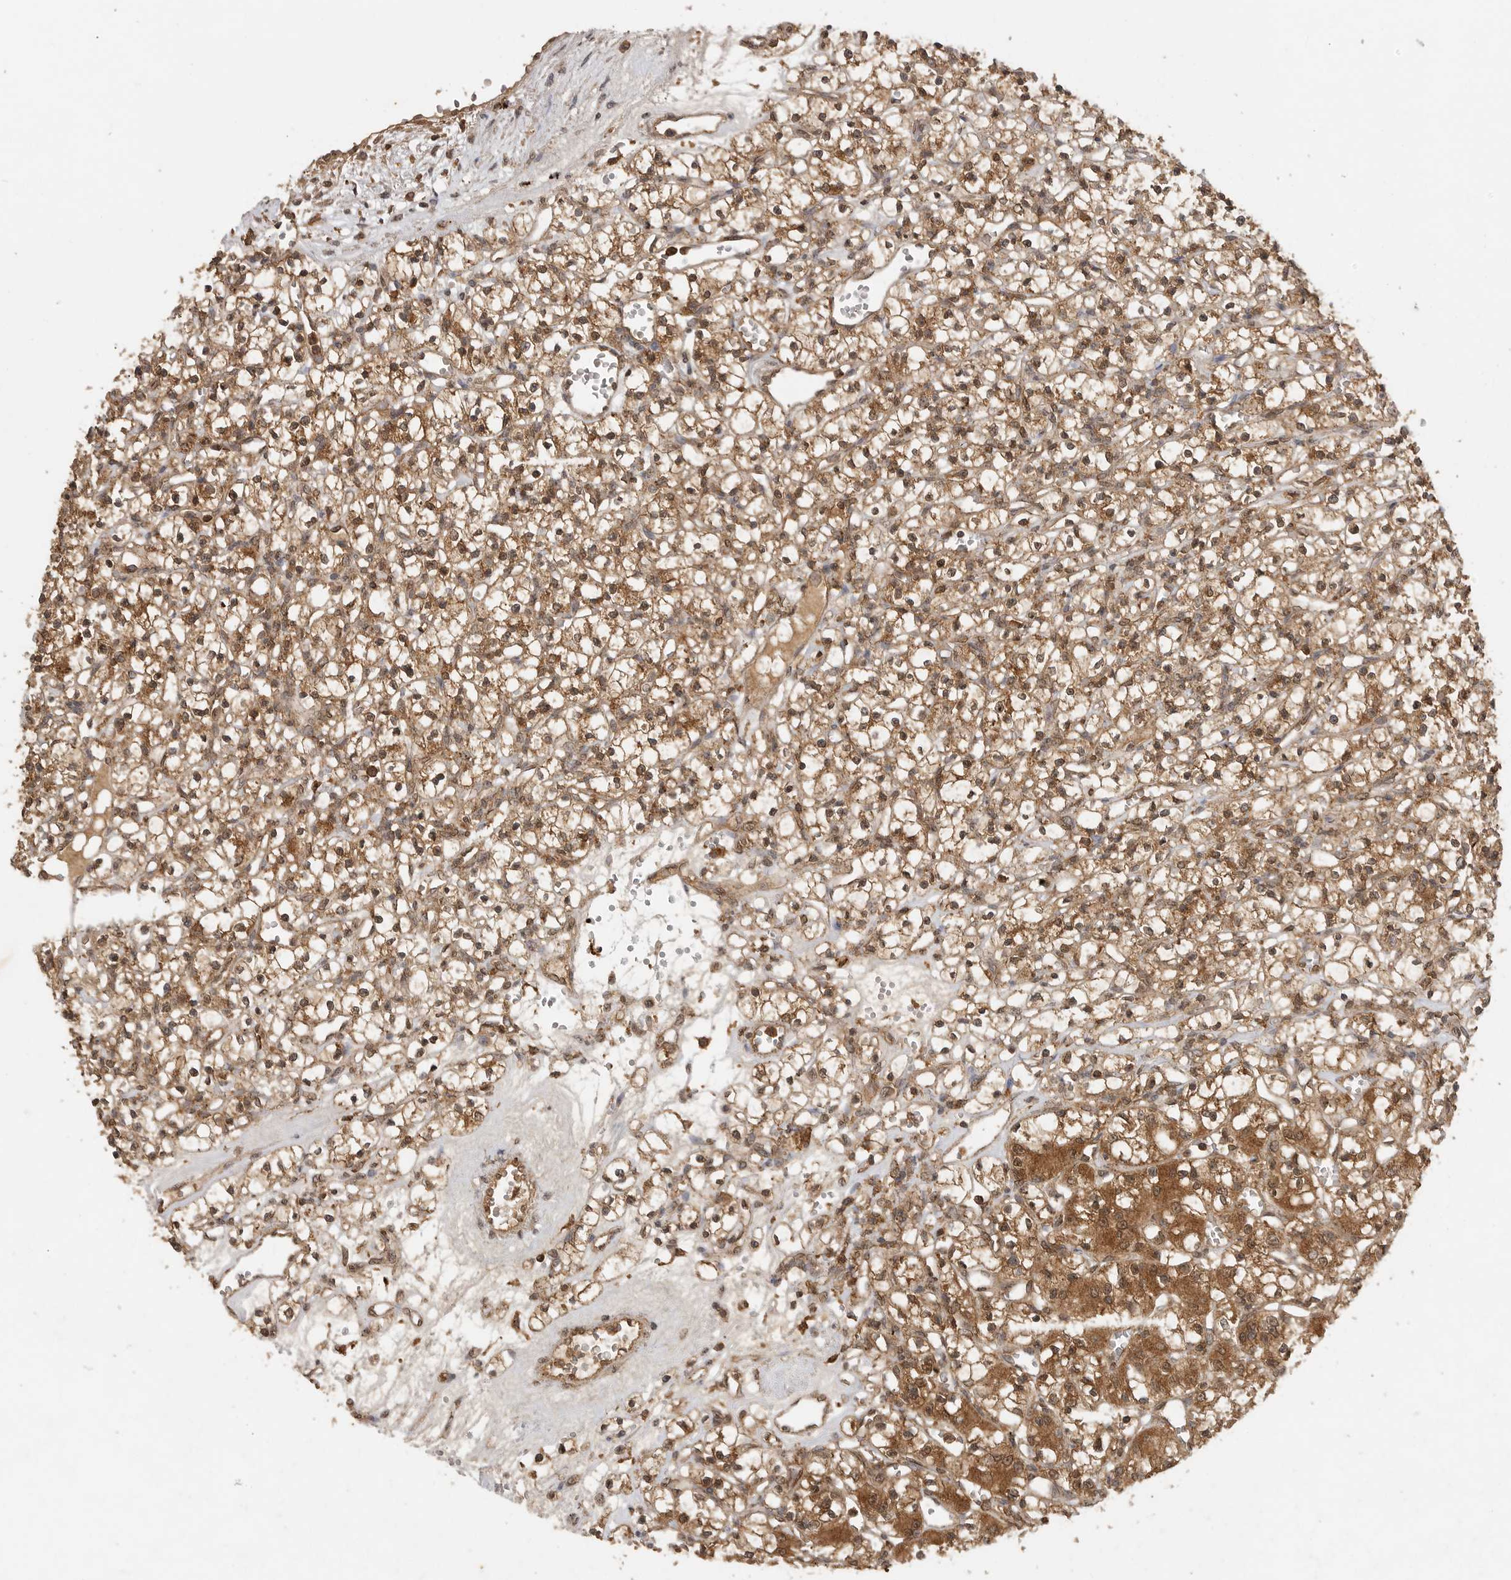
{"staining": {"intensity": "moderate", "quantity": ">75%", "location": "cytoplasmic/membranous,nuclear"}, "tissue": "renal cancer", "cell_type": "Tumor cells", "image_type": "cancer", "snomed": [{"axis": "morphology", "description": "Adenocarcinoma, NOS"}, {"axis": "topography", "description": "Kidney"}], "caption": "Moderate cytoplasmic/membranous and nuclear positivity is appreciated in approximately >75% of tumor cells in renal cancer. The protein is stained brown, and the nuclei are stained in blue (DAB IHC with brightfield microscopy, high magnification).", "gene": "ICOSLG", "patient": {"sex": "female", "age": 59}}